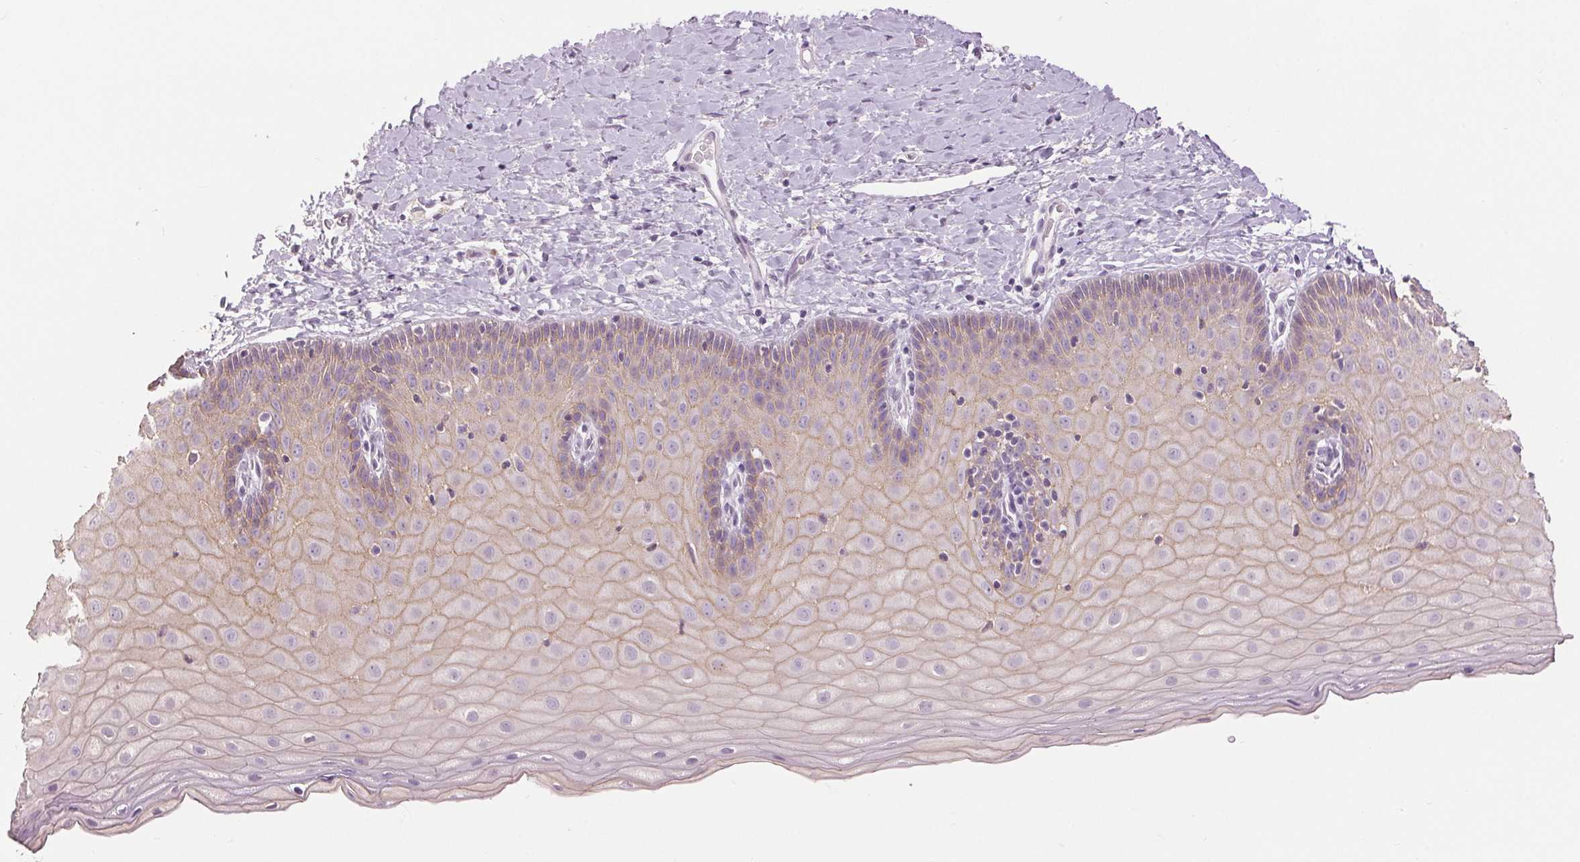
{"staining": {"intensity": "negative", "quantity": "none", "location": "none"}, "tissue": "cervix", "cell_type": "Glandular cells", "image_type": "normal", "snomed": [{"axis": "morphology", "description": "Normal tissue, NOS"}, {"axis": "topography", "description": "Cervix"}], "caption": "Protein analysis of benign cervix shows no significant expression in glandular cells. (Immunohistochemistry, brightfield microscopy, high magnification).", "gene": "DSG3", "patient": {"sex": "female", "age": 37}}